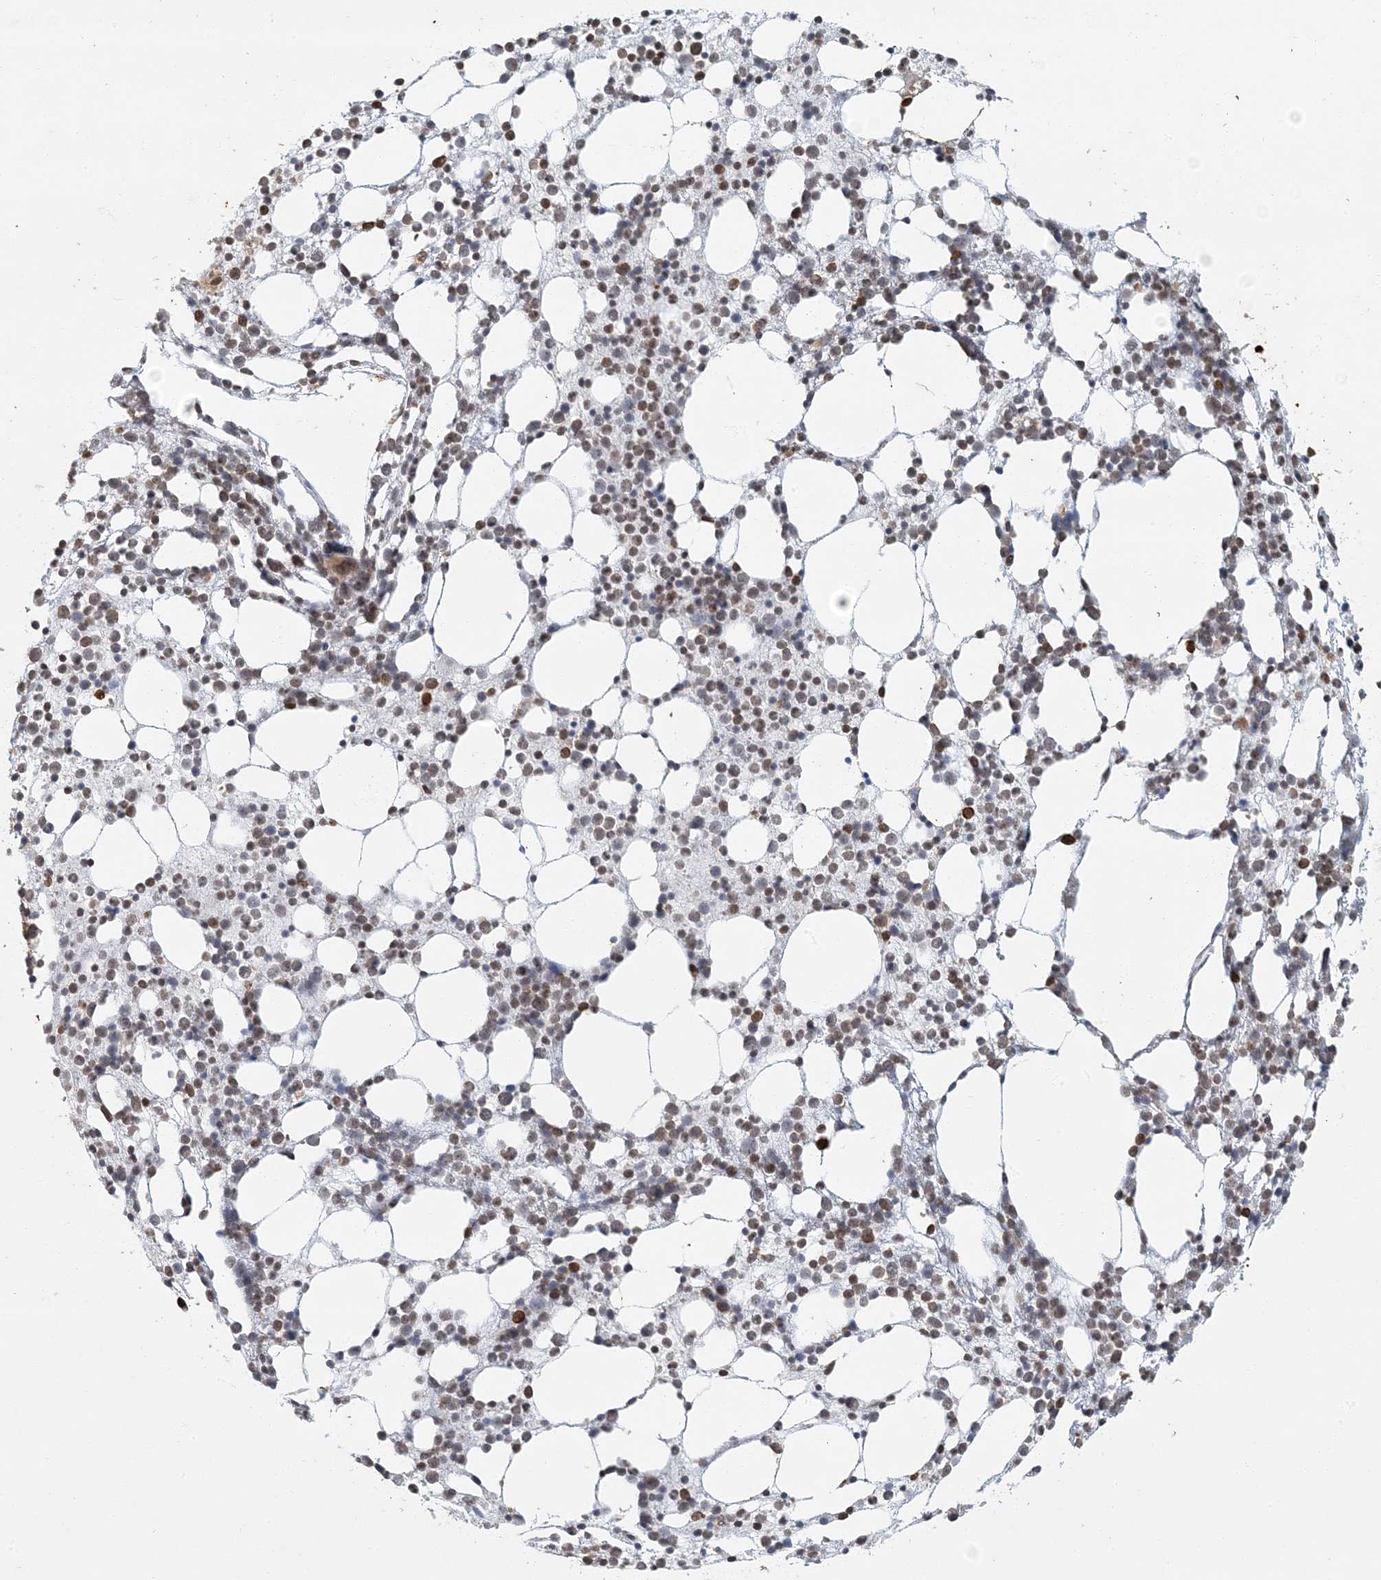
{"staining": {"intensity": "moderate", "quantity": "25%-75%", "location": "cytoplasmic/membranous,nuclear"}, "tissue": "bone marrow", "cell_type": "Hematopoietic cells", "image_type": "normal", "snomed": [{"axis": "morphology", "description": "Normal tissue, NOS"}, {"axis": "topography", "description": "Bone marrow"}], "caption": "The histopathology image demonstrates staining of benign bone marrow, revealing moderate cytoplasmic/membranous,nuclear protein staining (brown color) within hematopoietic cells. Using DAB (brown) and hematoxylin (blue) stains, captured at high magnification using brightfield microscopy.", "gene": "AK9", "patient": {"sex": "female", "age": 57}}